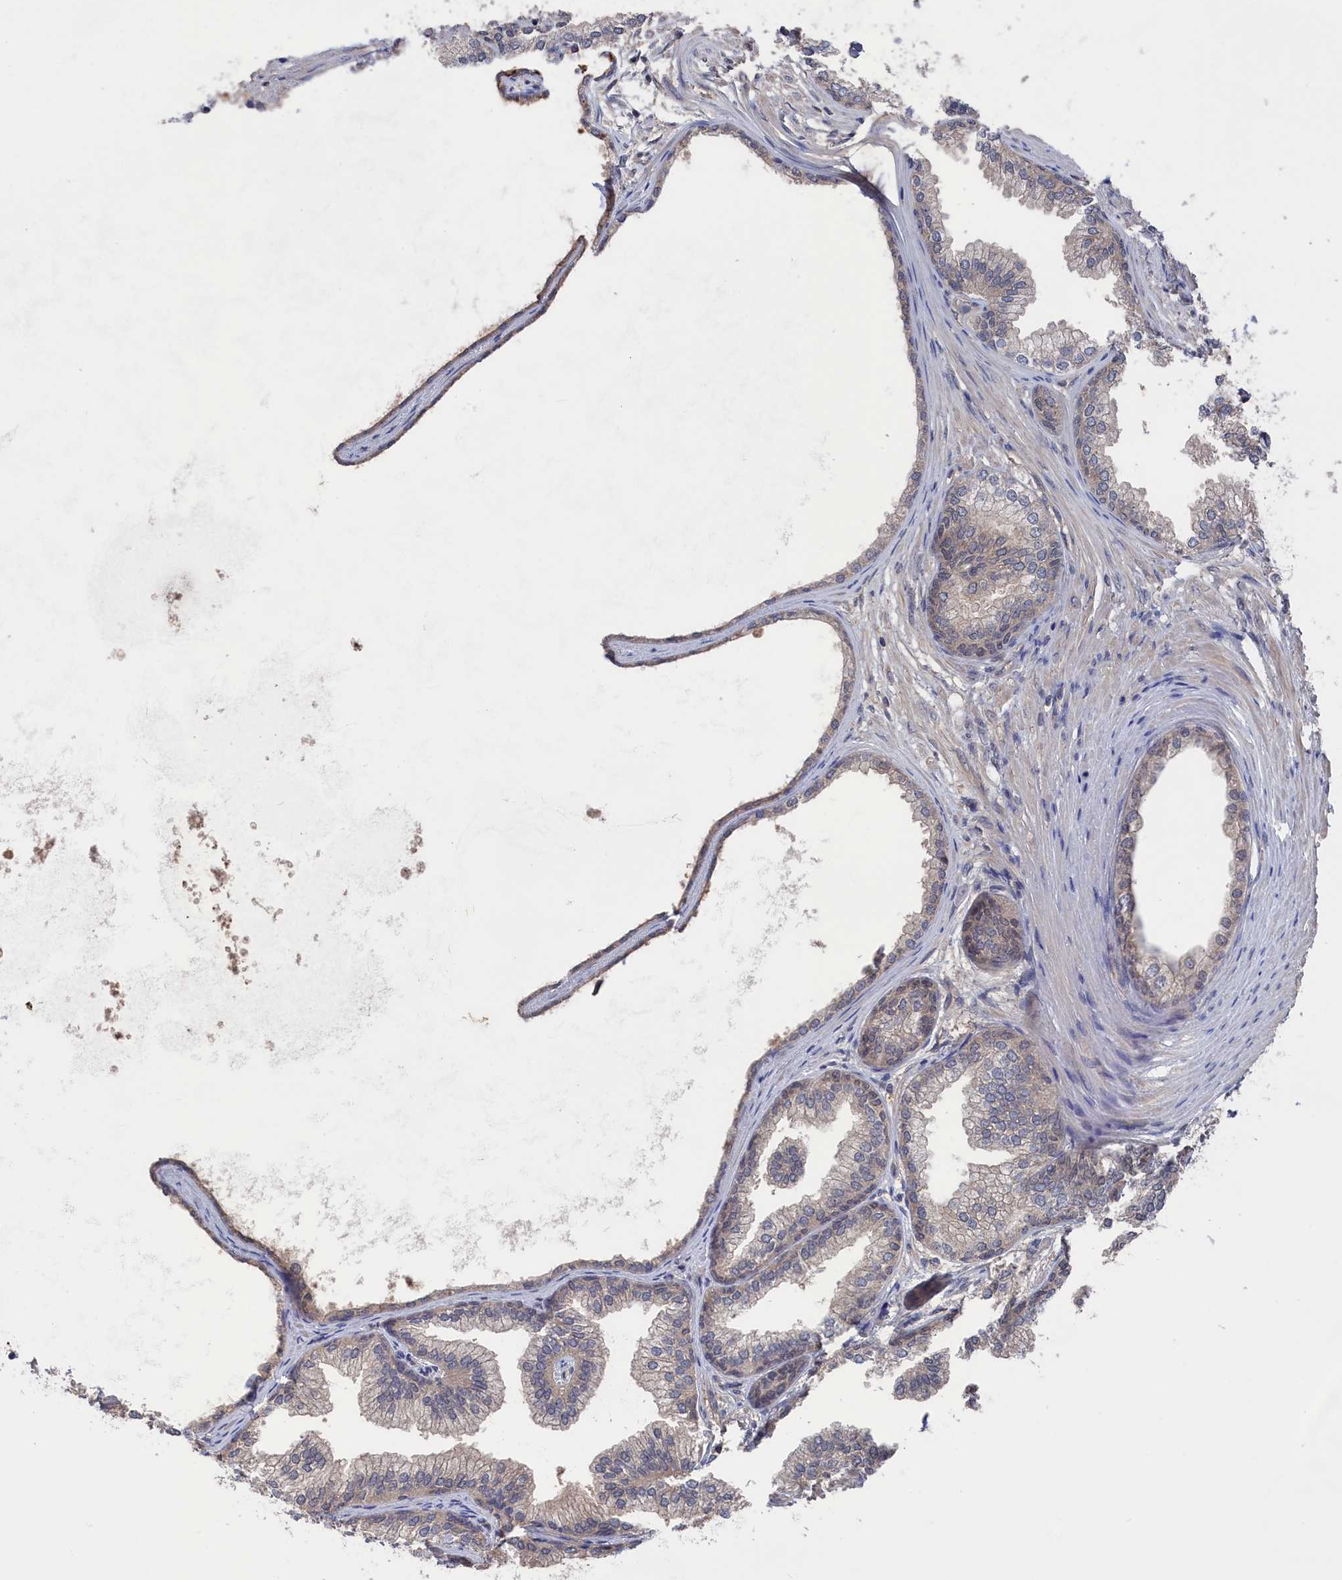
{"staining": {"intensity": "weak", "quantity": "25%-75%", "location": "cytoplasmic/membranous"}, "tissue": "prostate", "cell_type": "Glandular cells", "image_type": "normal", "snomed": [{"axis": "morphology", "description": "Normal tissue, NOS"}, {"axis": "topography", "description": "Prostate"}], "caption": "Protein expression analysis of benign human prostate reveals weak cytoplasmic/membranous positivity in about 25%-75% of glandular cells. Ihc stains the protein of interest in brown and the nuclei are stained blue.", "gene": "NUTF2", "patient": {"sex": "male", "age": 76}}